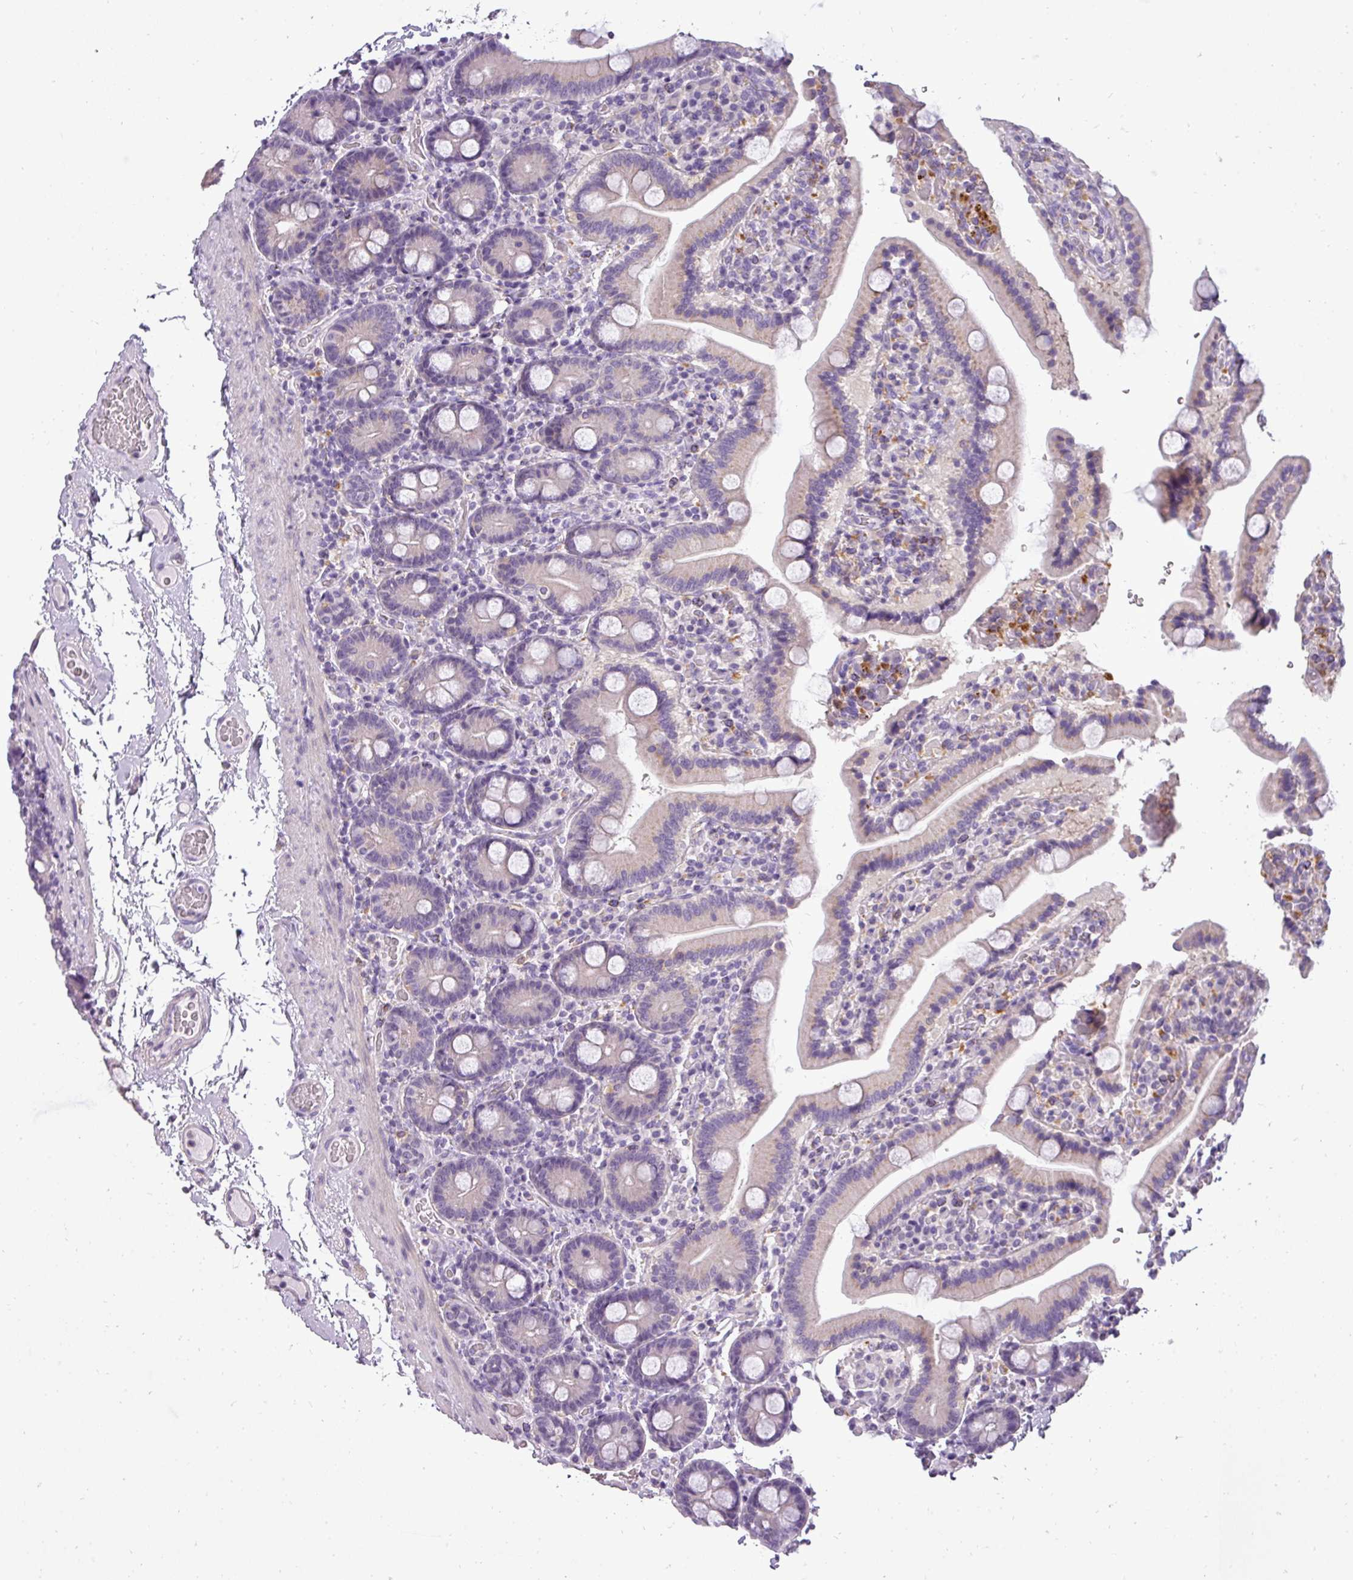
{"staining": {"intensity": "negative", "quantity": "none", "location": "none"}, "tissue": "duodenum", "cell_type": "Glandular cells", "image_type": "normal", "snomed": [{"axis": "morphology", "description": "Normal tissue, NOS"}, {"axis": "topography", "description": "Duodenum"}], "caption": "Duodenum stained for a protein using immunohistochemistry demonstrates no positivity glandular cells.", "gene": "ATP6V1D", "patient": {"sex": "male", "age": 55}}